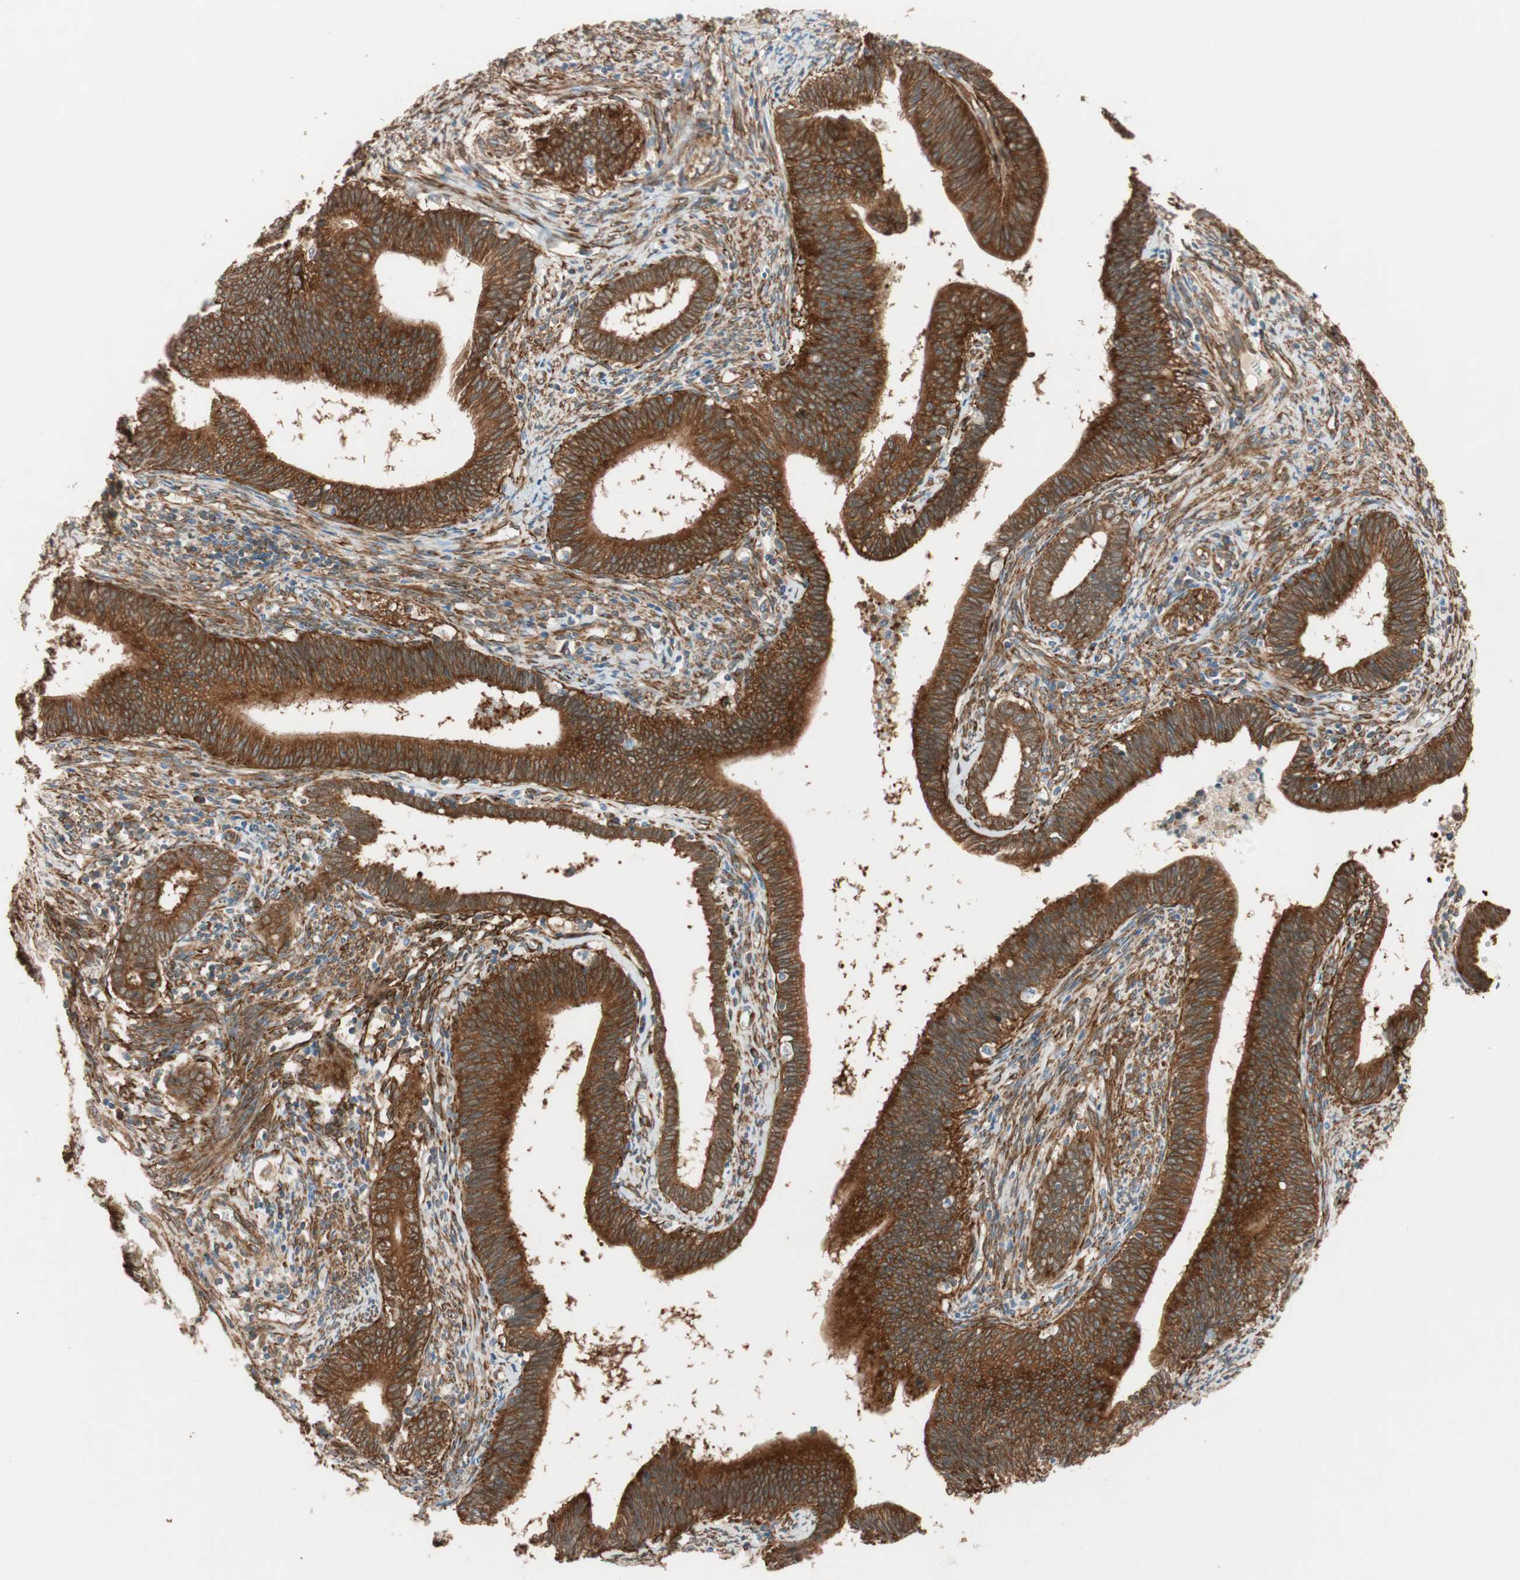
{"staining": {"intensity": "strong", "quantity": ">75%", "location": "cytoplasmic/membranous"}, "tissue": "cervical cancer", "cell_type": "Tumor cells", "image_type": "cancer", "snomed": [{"axis": "morphology", "description": "Adenocarcinoma, NOS"}, {"axis": "topography", "description": "Cervix"}], "caption": "Protein staining by immunohistochemistry demonstrates strong cytoplasmic/membranous expression in about >75% of tumor cells in cervical cancer.", "gene": "WASL", "patient": {"sex": "female", "age": 44}}